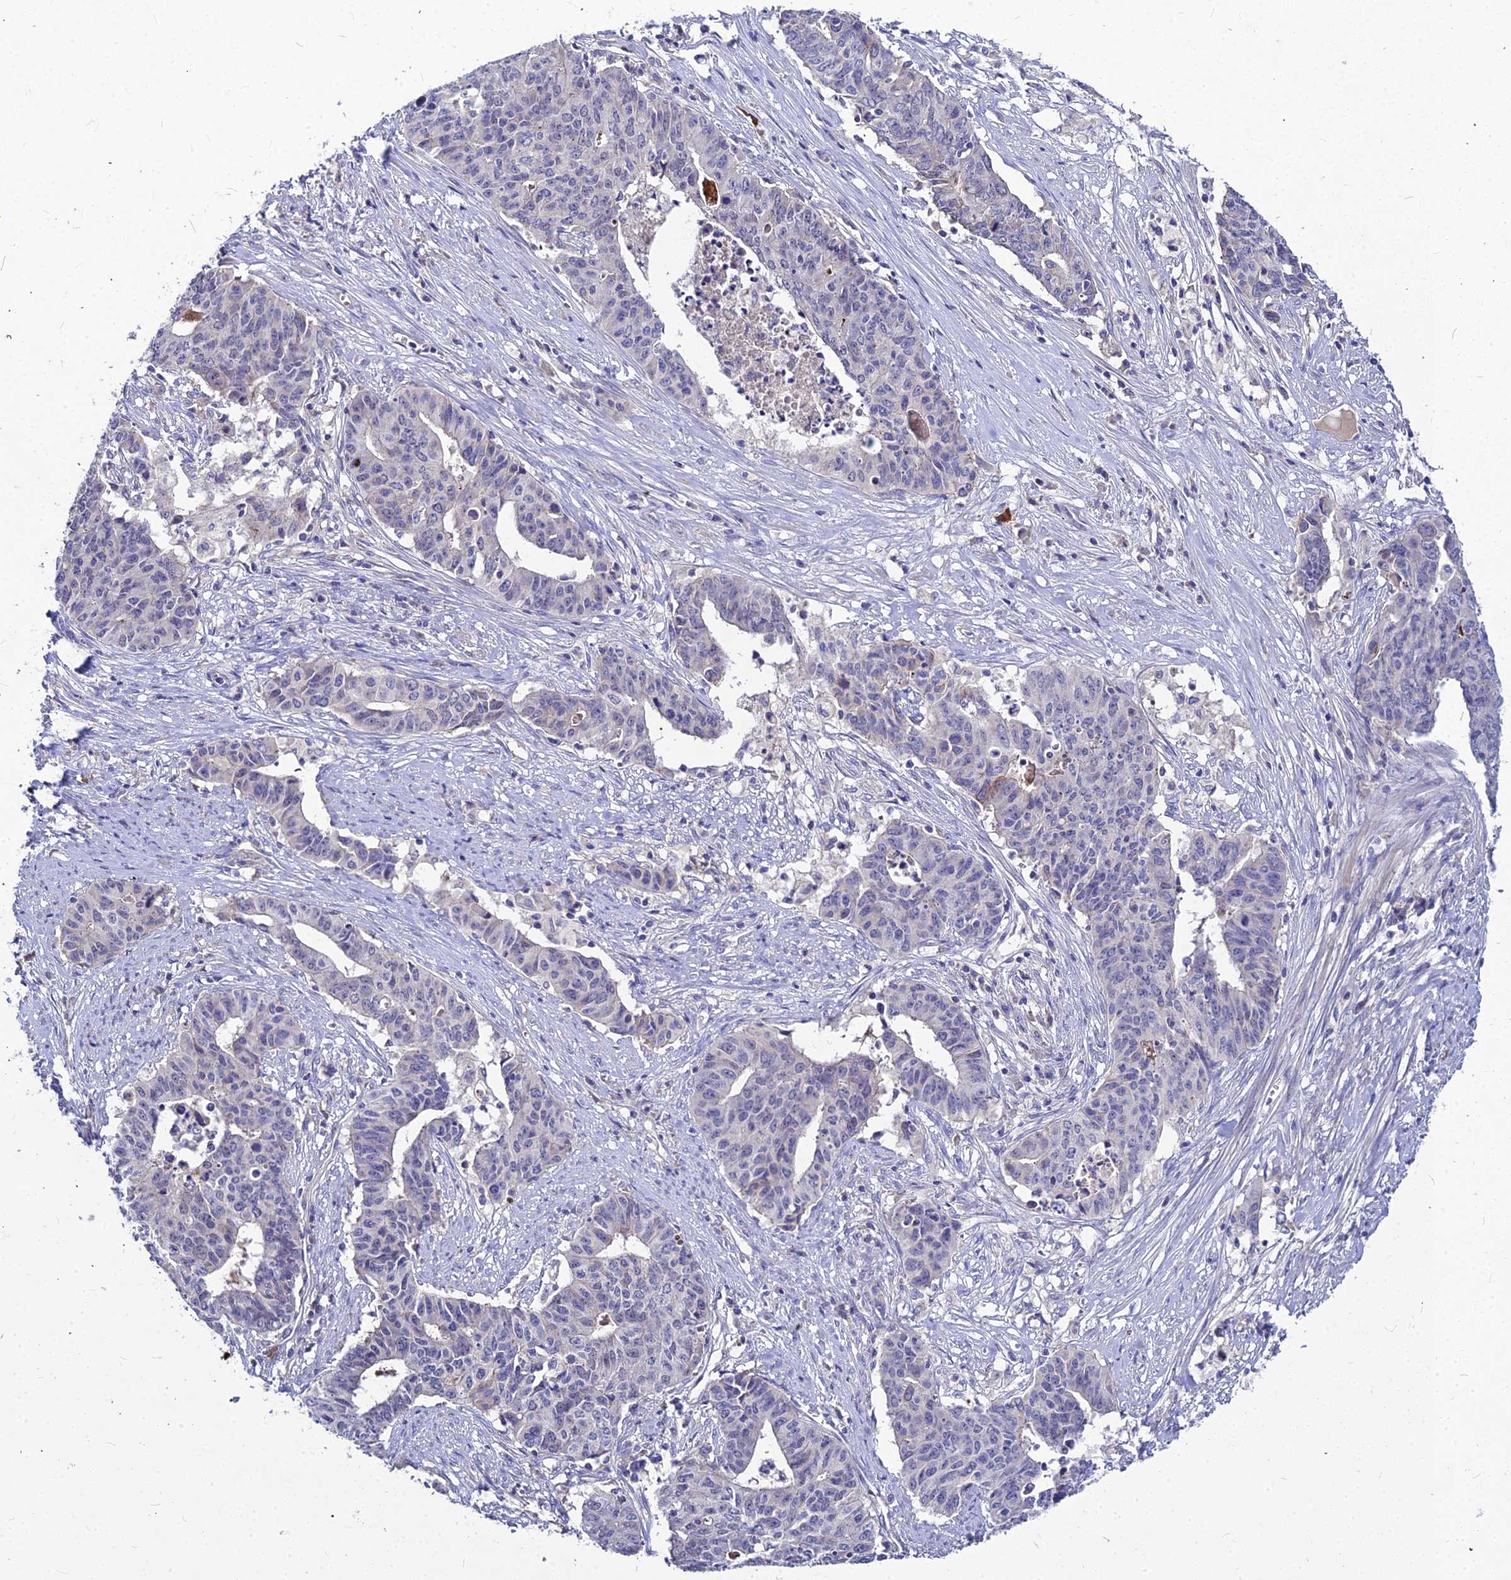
{"staining": {"intensity": "negative", "quantity": "none", "location": "none"}, "tissue": "endometrial cancer", "cell_type": "Tumor cells", "image_type": "cancer", "snomed": [{"axis": "morphology", "description": "Adenocarcinoma, NOS"}, {"axis": "topography", "description": "Endometrium"}], "caption": "Immunohistochemistry photomicrograph of neoplastic tissue: endometrial adenocarcinoma stained with DAB (3,3'-diaminobenzidine) reveals no significant protein positivity in tumor cells.", "gene": "DMRTA1", "patient": {"sex": "female", "age": 59}}